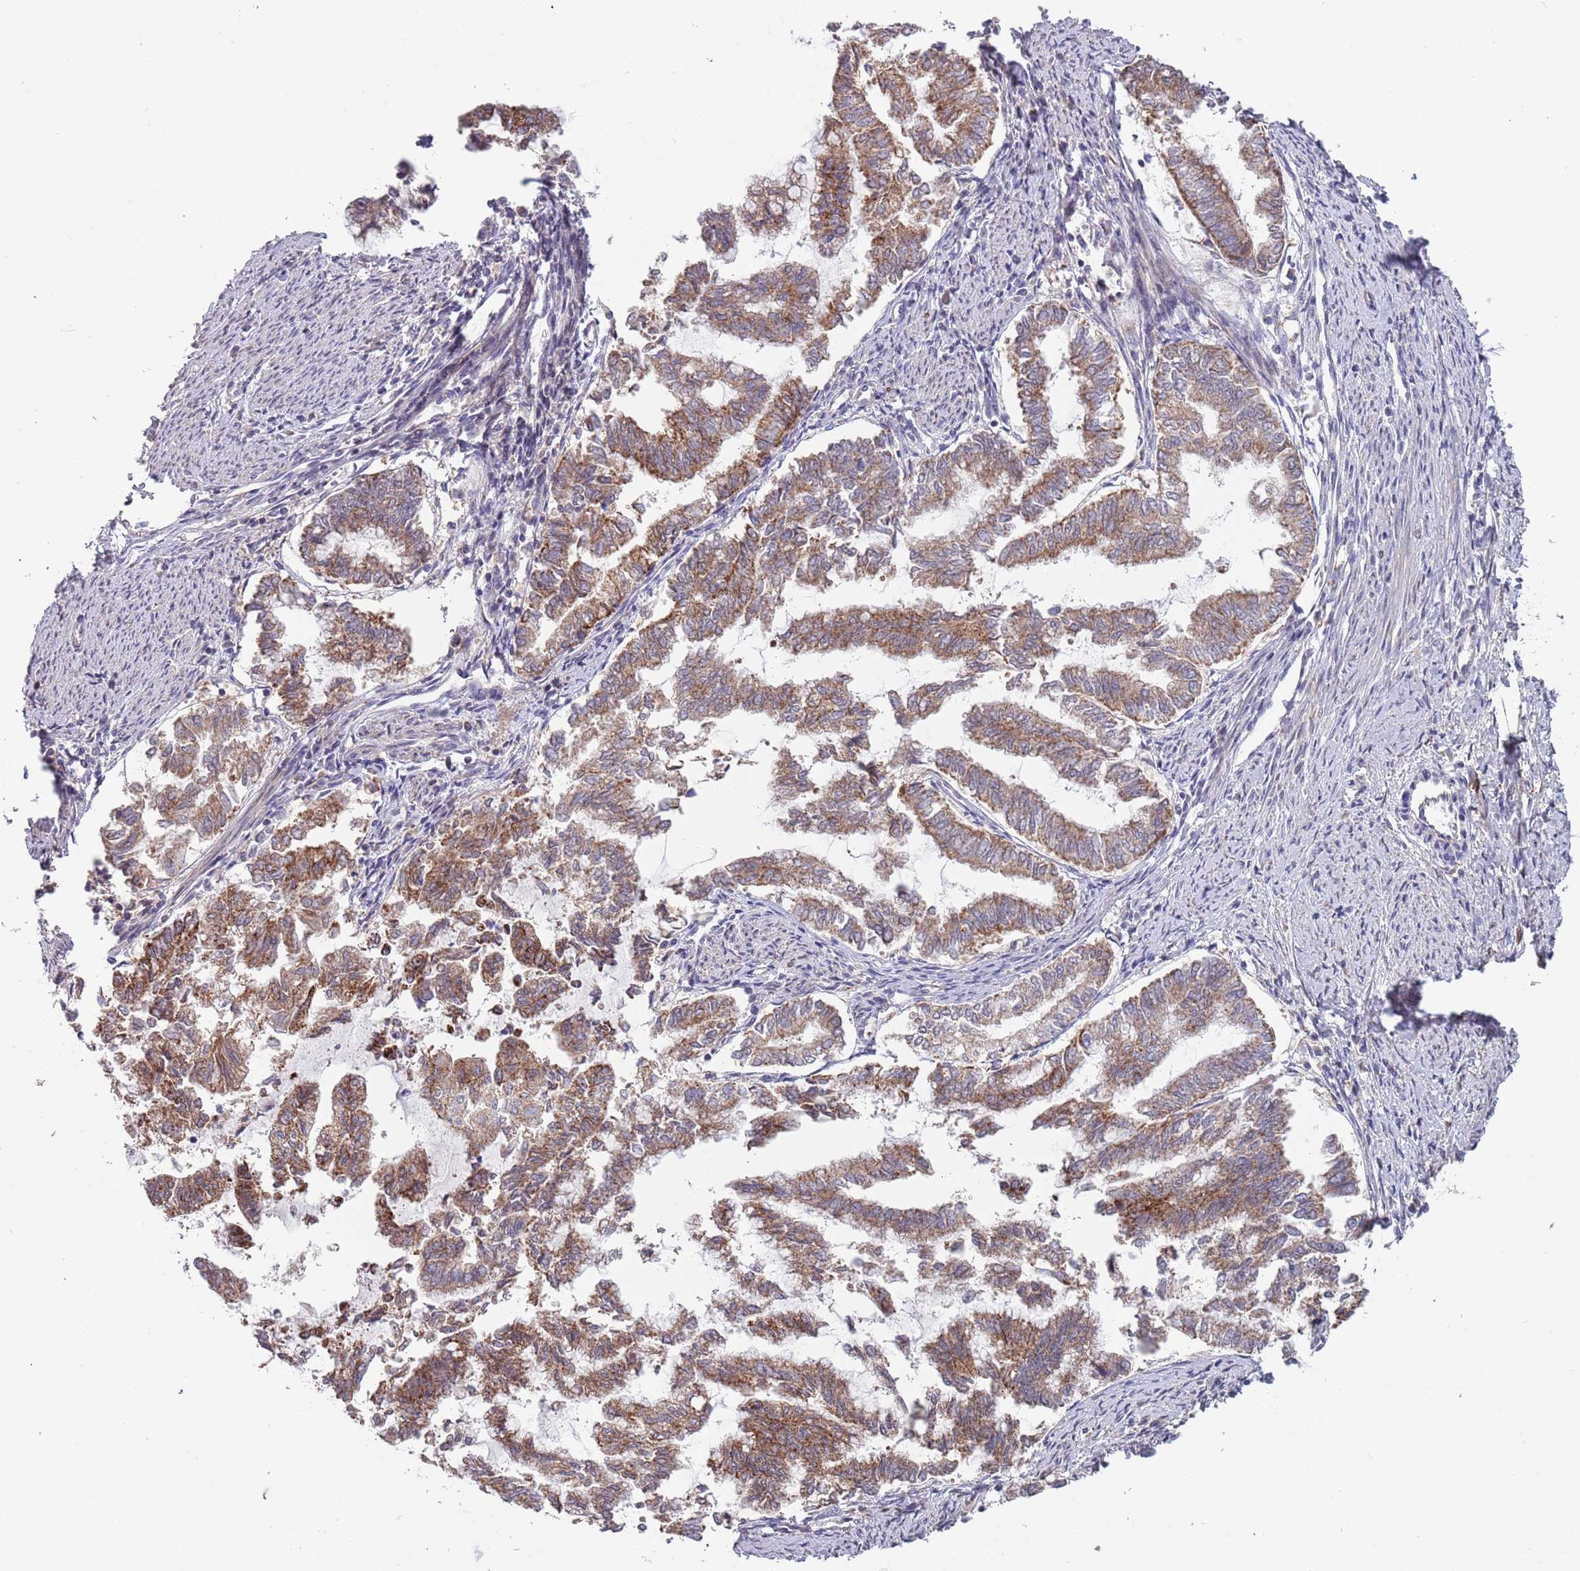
{"staining": {"intensity": "moderate", "quantity": ">75%", "location": "cytoplasmic/membranous"}, "tissue": "endometrial cancer", "cell_type": "Tumor cells", "image_type": "cancer", "snomed": [{"axis": "morphology", "description": "Adenocarcinoma, NOS"}, {"axis": "topography", "description": "Endometrium"}], "caption": "Immunohistochemical staining of endometrial cancer reveals moderate cytoplasmic/membranous protein positivity in about >75% of tumor cells.", "gene": "ABCC10", "patient": {"sex": "female", "age": 79}}